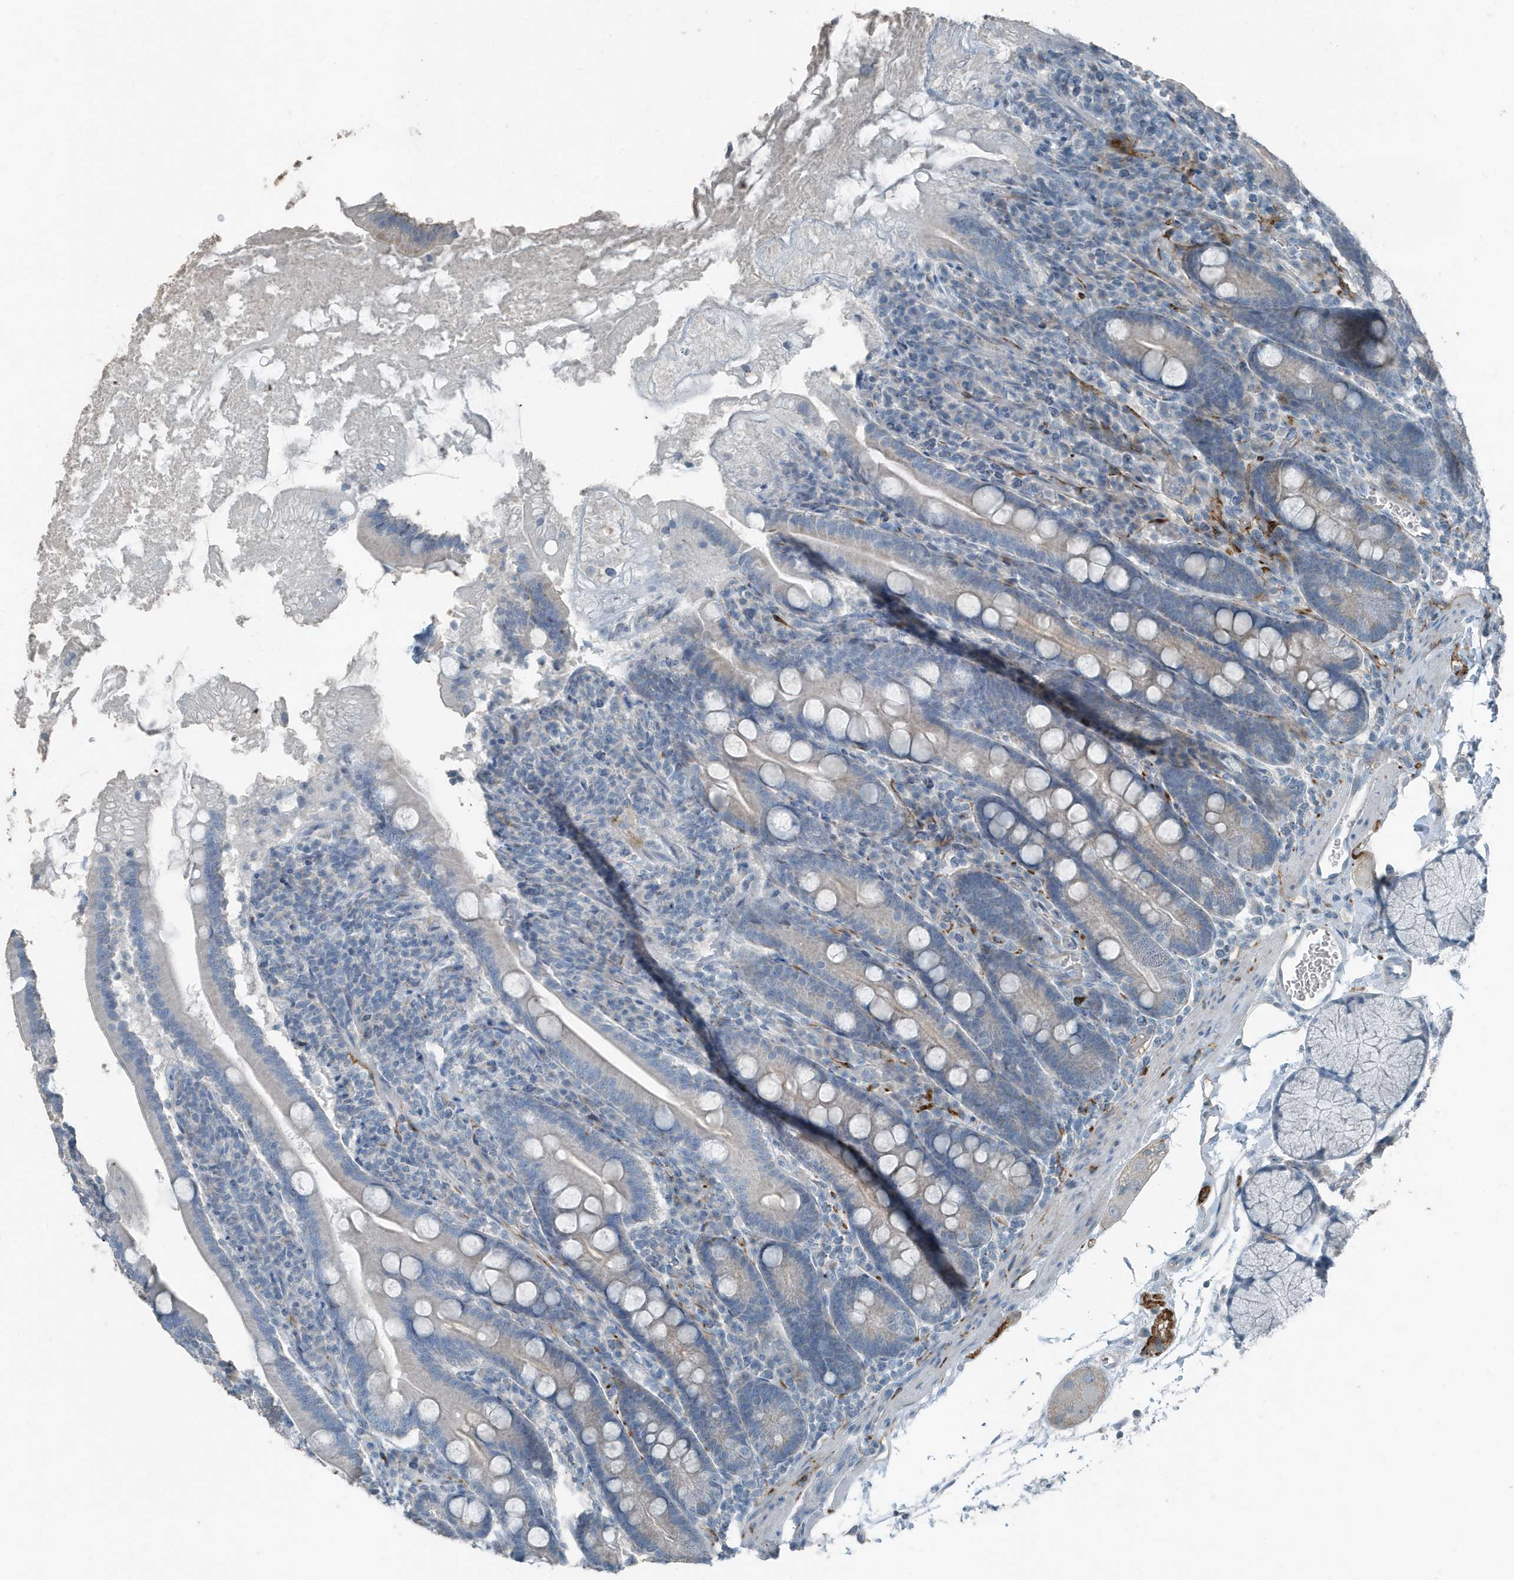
{"staining": {"intensity": "negative", "quantity": "none", "location": "none"}, "tissue": "duodenum", "cell_type": "Glandular cells", "image_type": "normal", "snomed": [{"axis": "morphology", "description": "Normal tissue, NOS"}, {"axis": "topography", "description": "Duodenum"}], "caption": "Immunohistochemical staining of normal duodenum shows no significant staining in glandular cells.", "gene": "FAM162A", "patient": {"sex": "male", "age": 35}}